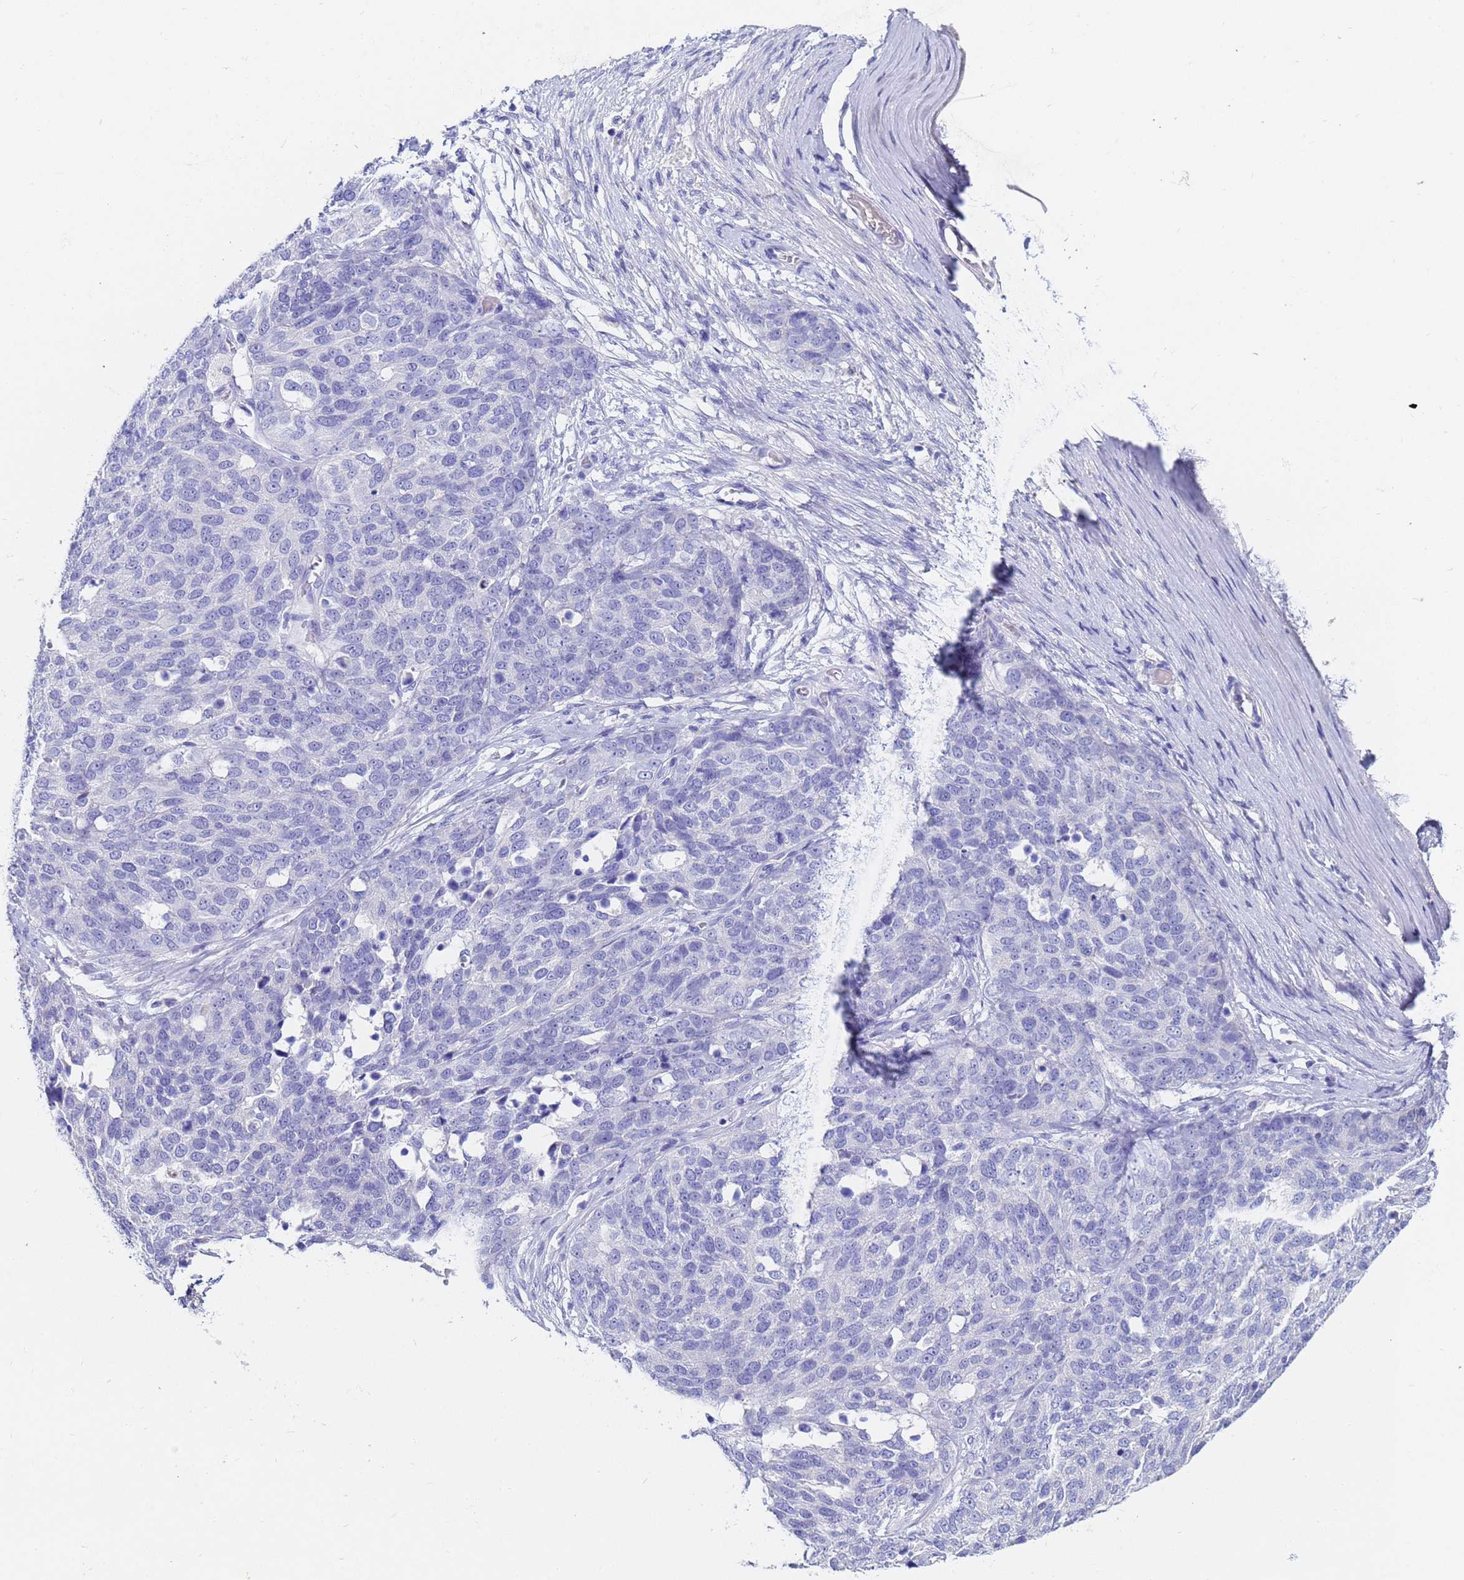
{"staining": {"intensity": "negative", "quantity": "none", "location": "none"}, "tissue": "ovarian cancer", "cell_type": "Tumor cells", "image_type": "cancer", "snomed": [{"axis": "morphology", "description": "Cystadenocarcinoma, serous, NOS"}, {"axis": "topography", "description": "Ovary"}], "caption": "DAB immunohistochemical staining of human serous cystadenocarcinoma (ovarian) displays no significant positivity in tumor cells.", "gene": "C2orf72", "patient": {"sex": "female", "age": 44}}